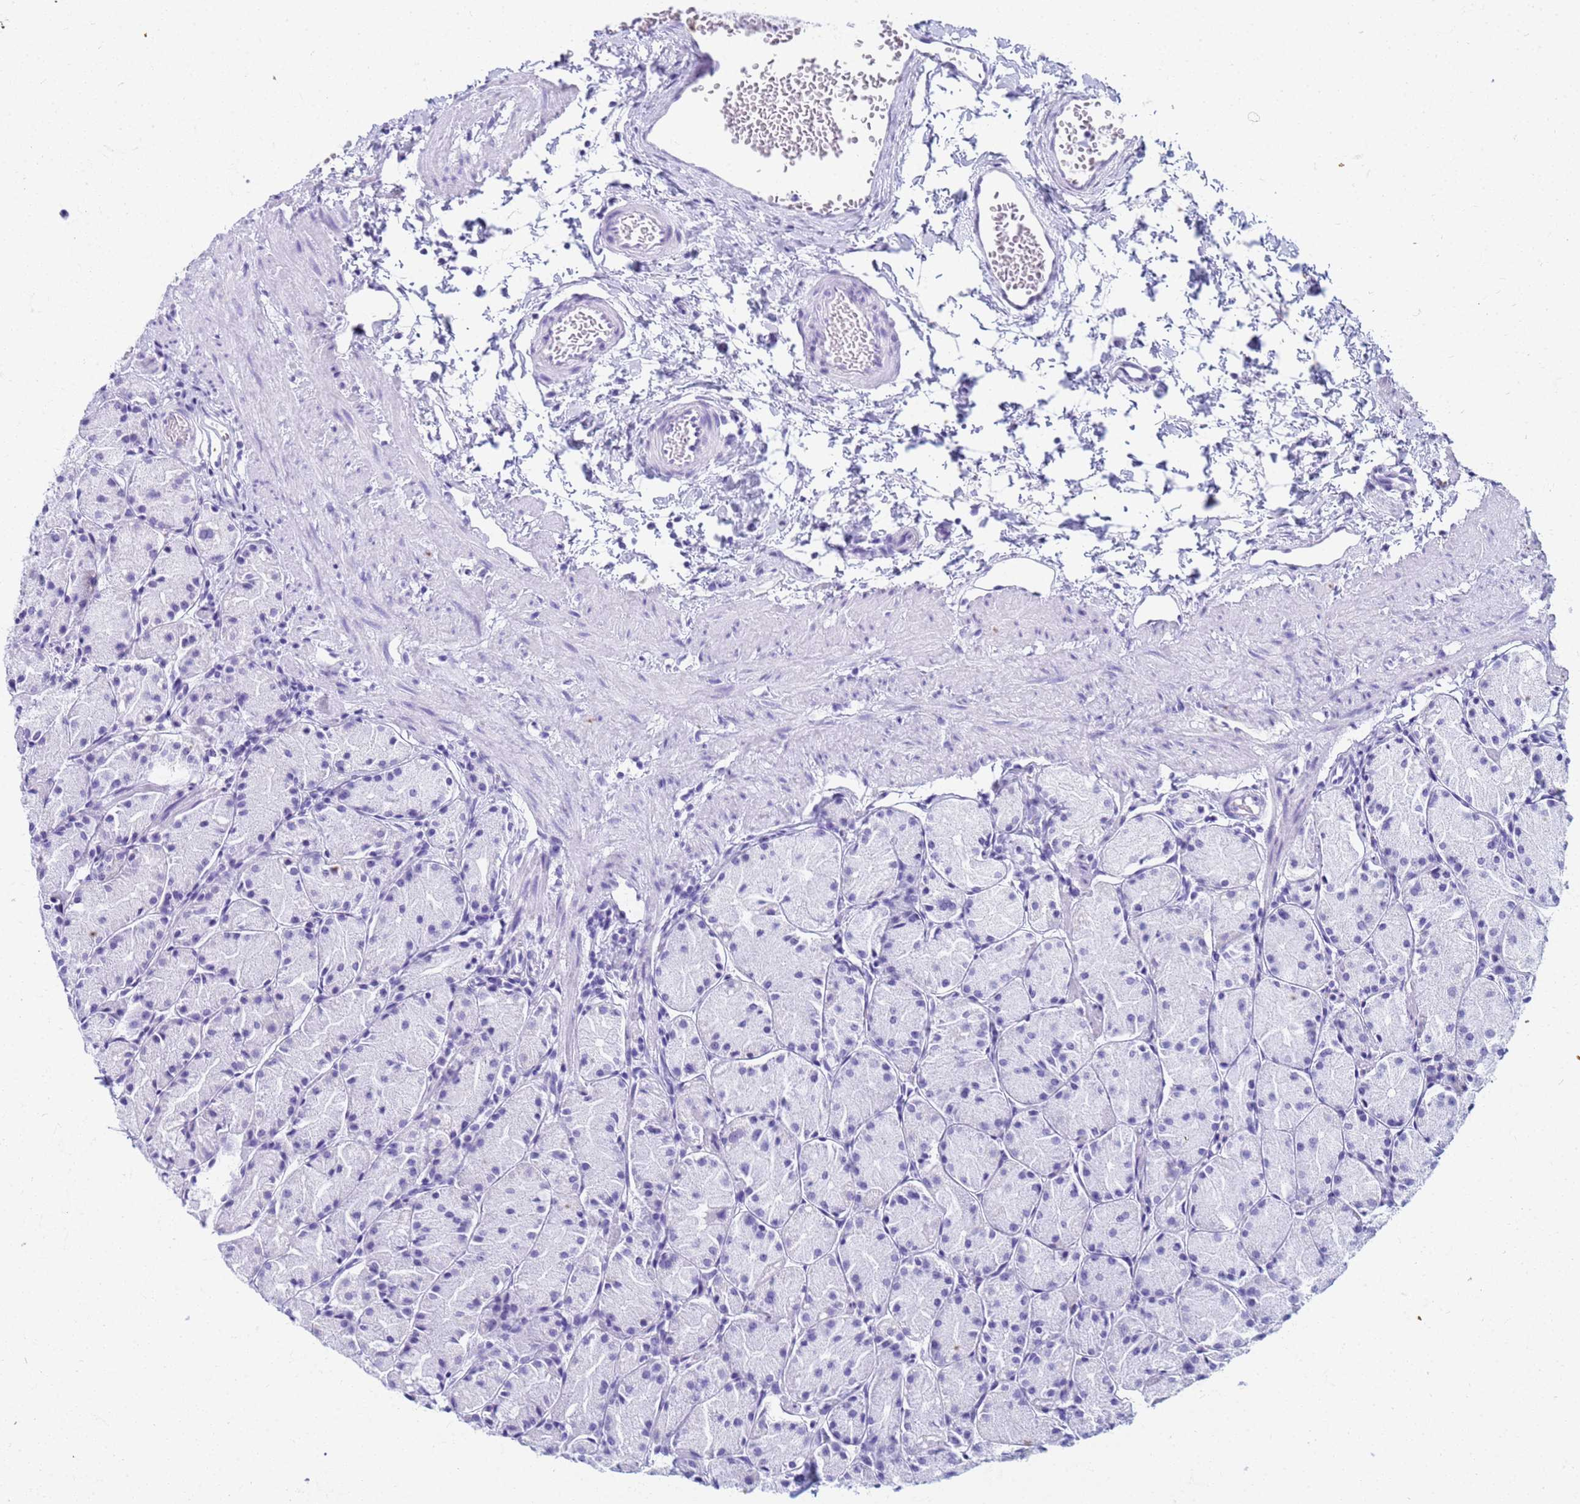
{"staining": {"intensity": "negative", "quantity": "none", "location": "none"}, "tissue": "stomach", "cell_type": "Glandular cells", "image_type": "normal", "snomed": [{"axis": "morphology", "description": "Normal tissue, NOS"}, {"axis": "topography", "description": "Stomach, upper"}], "caption": "IHC image of unremarkable stomach stained for a protein (brown), which demonstrates no staining in glandular cells.", "gene": "SLC7A9", "patient": {"sex": "male", "age": 47}}